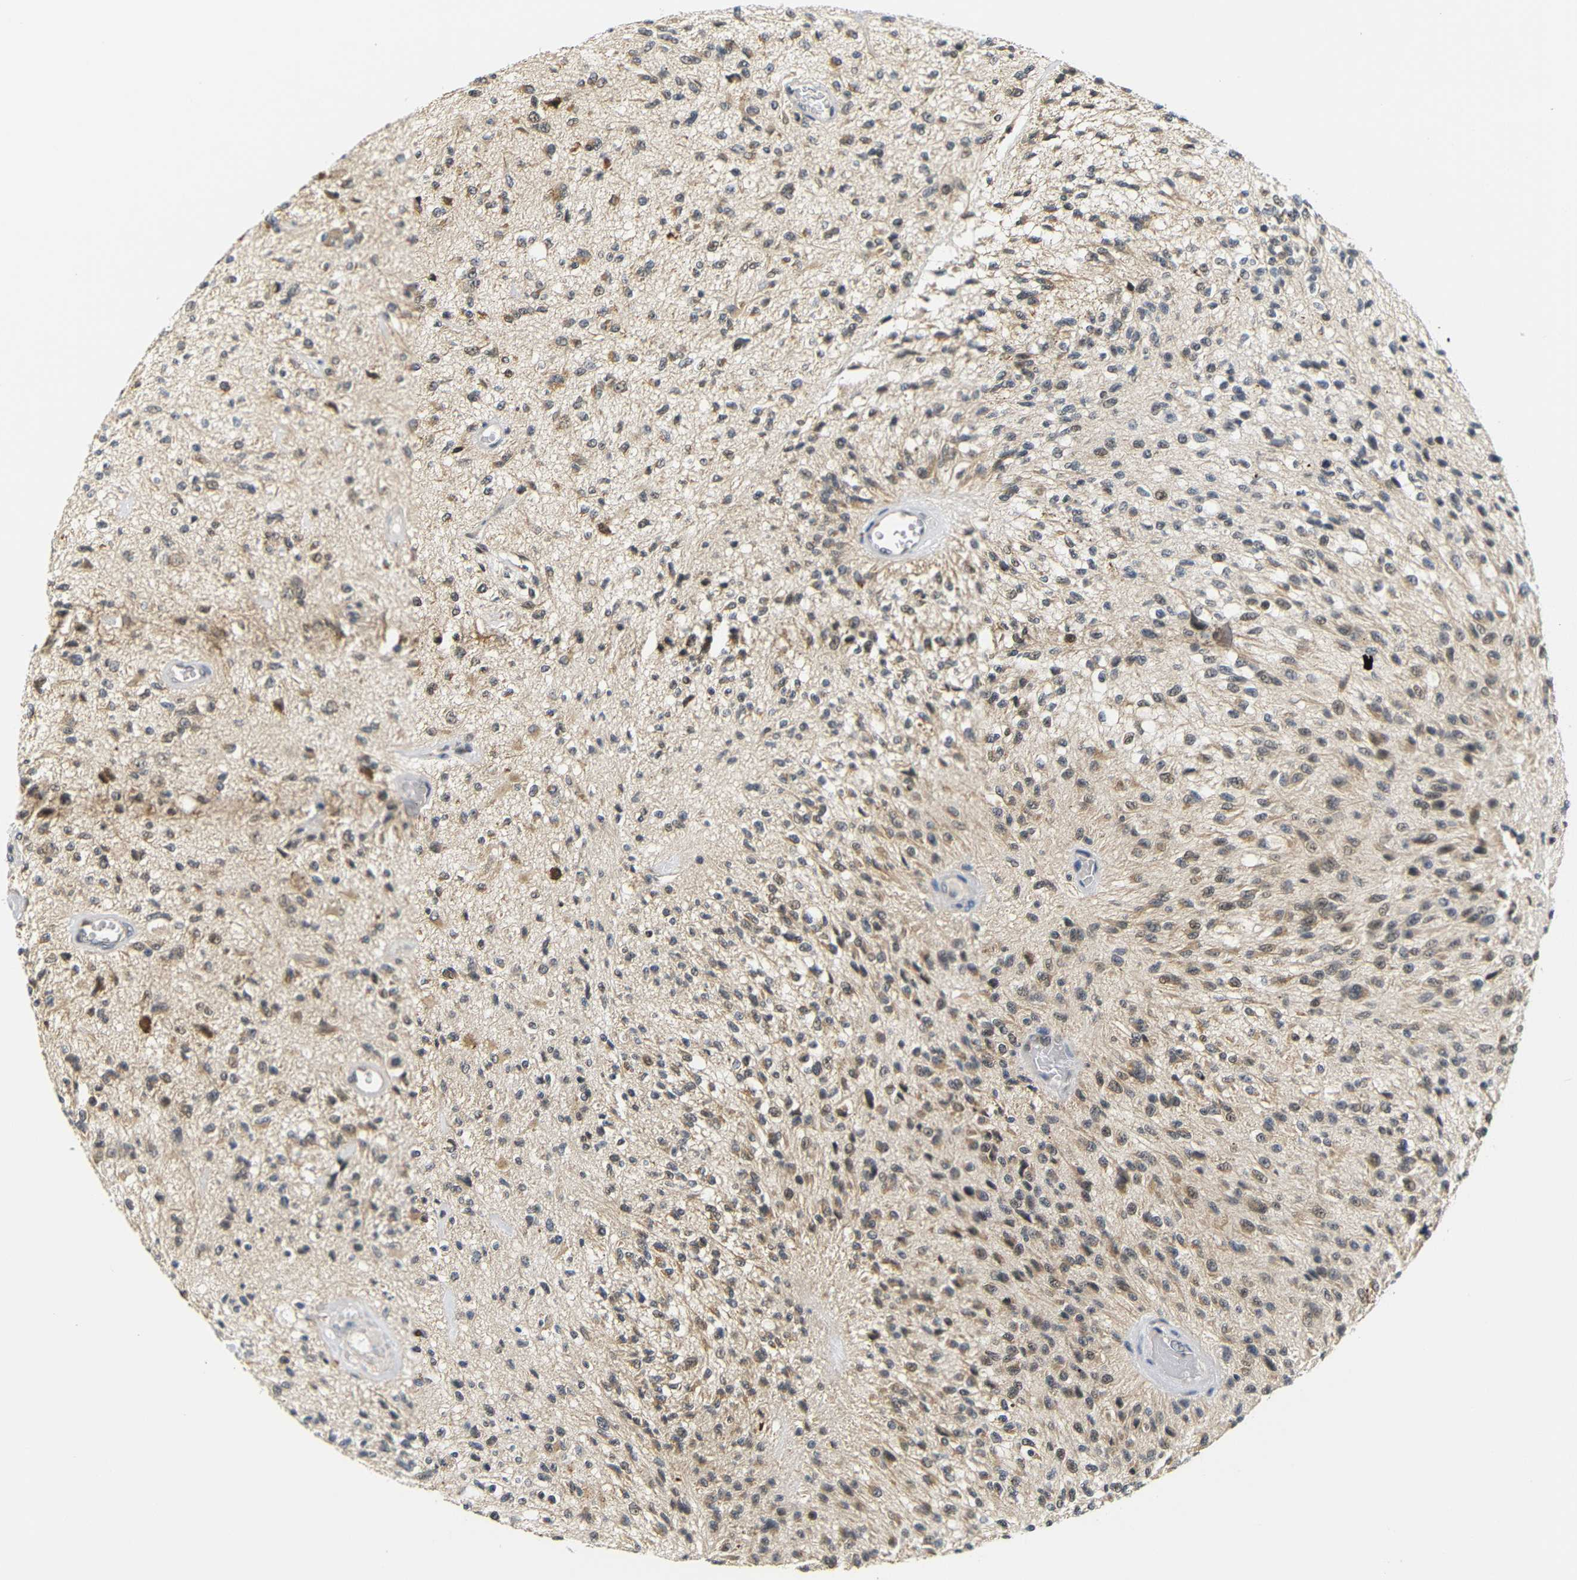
{"staining": {"intensity": "moderate", "quantity": ">75%", "location": "cytoplasmic/membranous"}, "tissue": "glioma", "cell_type": "Tumor cells", "image_type": "cancer", "snomed": [{"axis": "morphology", "description": "Normal tissue, NOS"}, {"axis": "morphology", "description": "Glioma, malignant, High grade"}, {"axis": "topography", "description": "Cerebral cortex"}], "caption": "Immunohistochemical staining of malignant glioma (high-grade) shows medium levels of moderate cytoplasmic/membranous protein staining in approximately >75% of tumor cells.", "gene": "GJA5", "patient": {"sex": "male", "age": 77}}